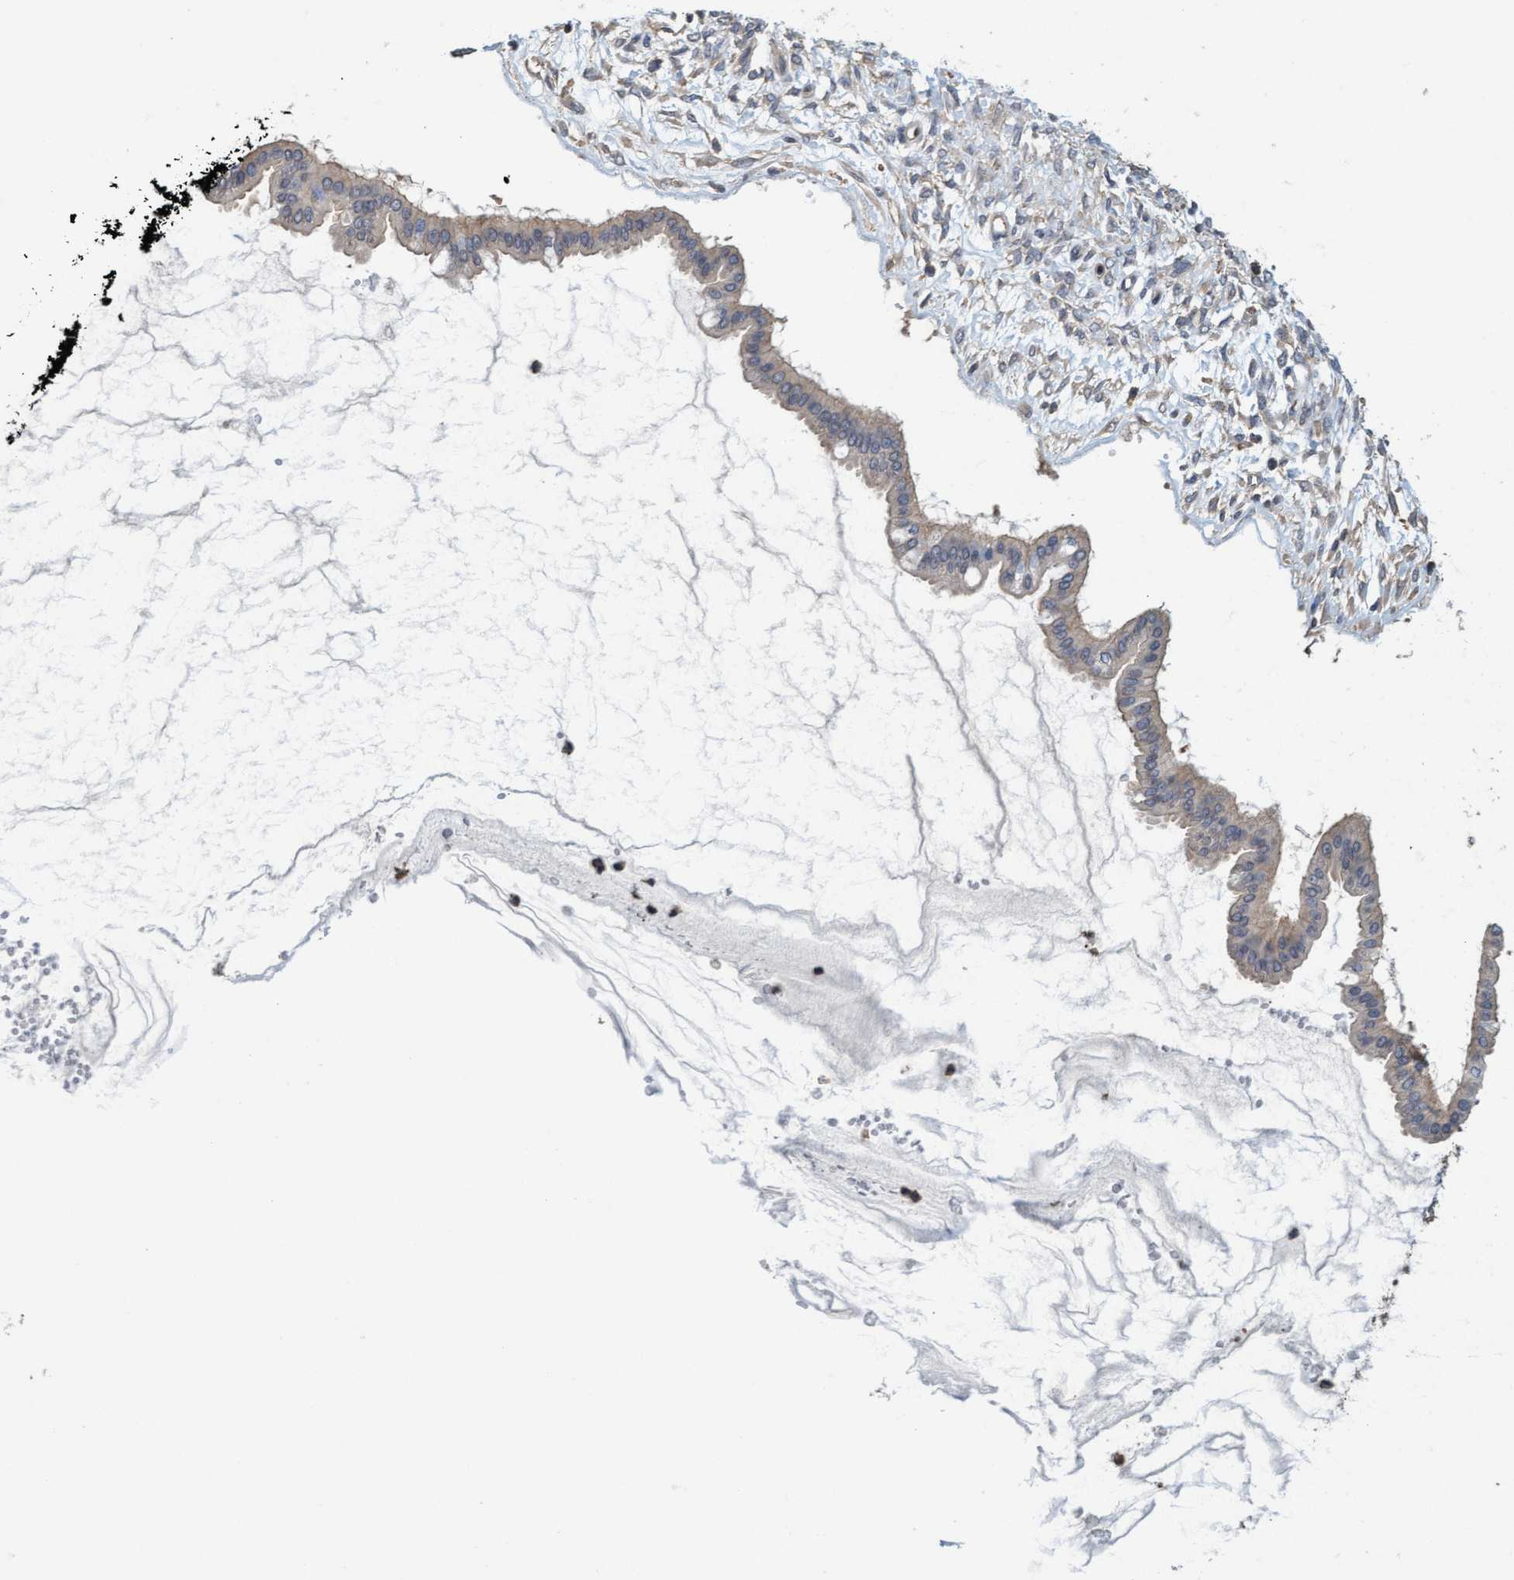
{"staining": {"intensity": "negative", "quantity": "none", "location": "none"}, "tissue": "ovarian cancer", "cell_type": "Tumor cells", "image_type": "cancer", "snomed": [{"axis": "morphology", "description": "Cystadenocarcinoma, mucinous, NOS"}, {"axis": "topography", "description": "Ovary"}], "caption": "Tumor cells show no significant positivity in mucinous cystadenocarcinoma (ovarian).", "gene": "FXR2", "patient": {"sex": "female", "age": 73}}